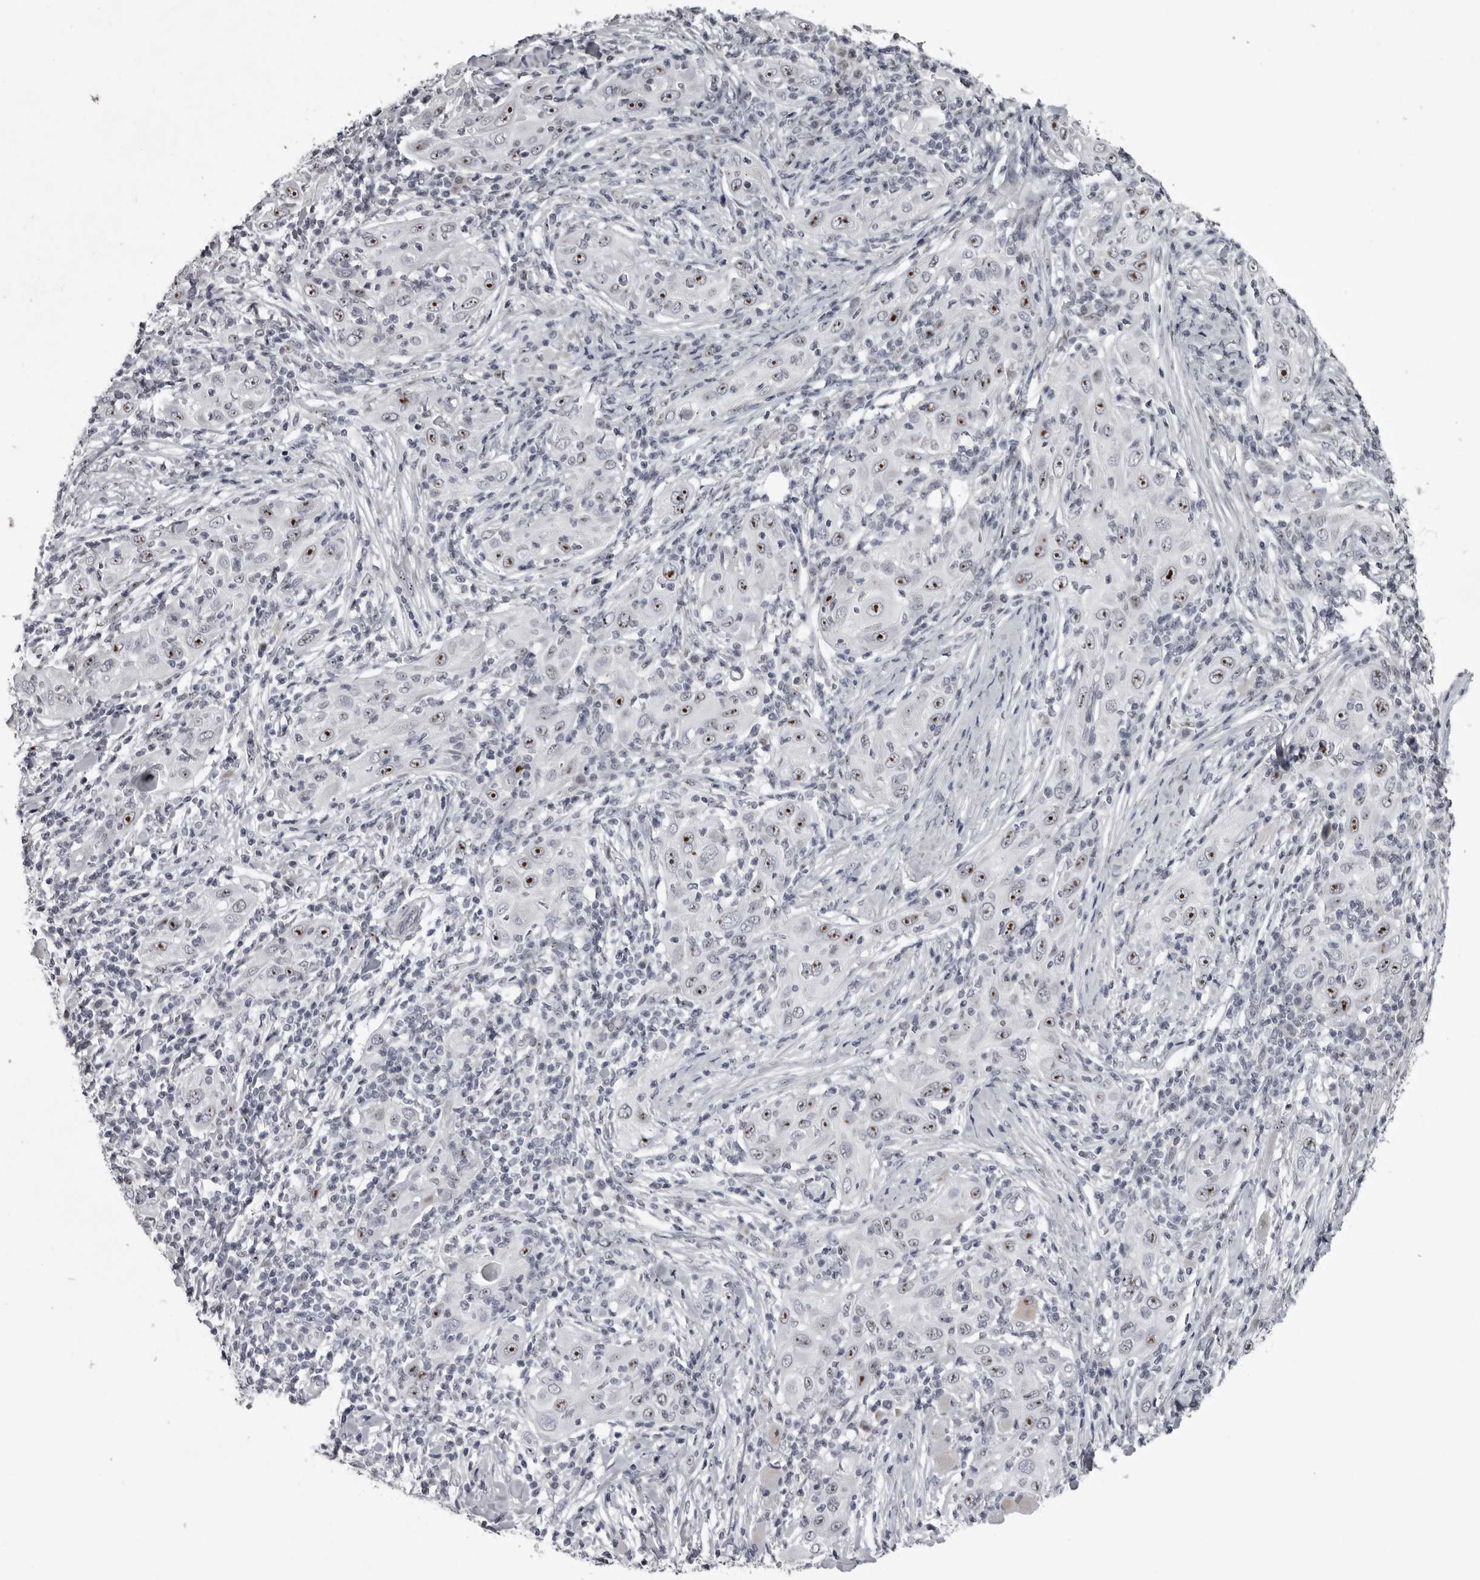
{"staining": {"intensity": "strong", "quantity": ">75%", "location": "nuclear"}, "tissue": "skin cancer", "cell_type": "Tumor cells", "image_type": "cancer", "snomed": [{"axis": "morphology", "description": "Squamous cell carcinoma, NOS"}, {"axis": "topography", "description": "Skin"}], "caption": "IHC histopathology image of skin squamous cell carcinoma stained for a protein (brown), which exhibits high levels of strong nuclear positivity in approximately >75% of tumor cells.", "gene": "HELZ", "patient": {"sex": "female", "age": 88}}